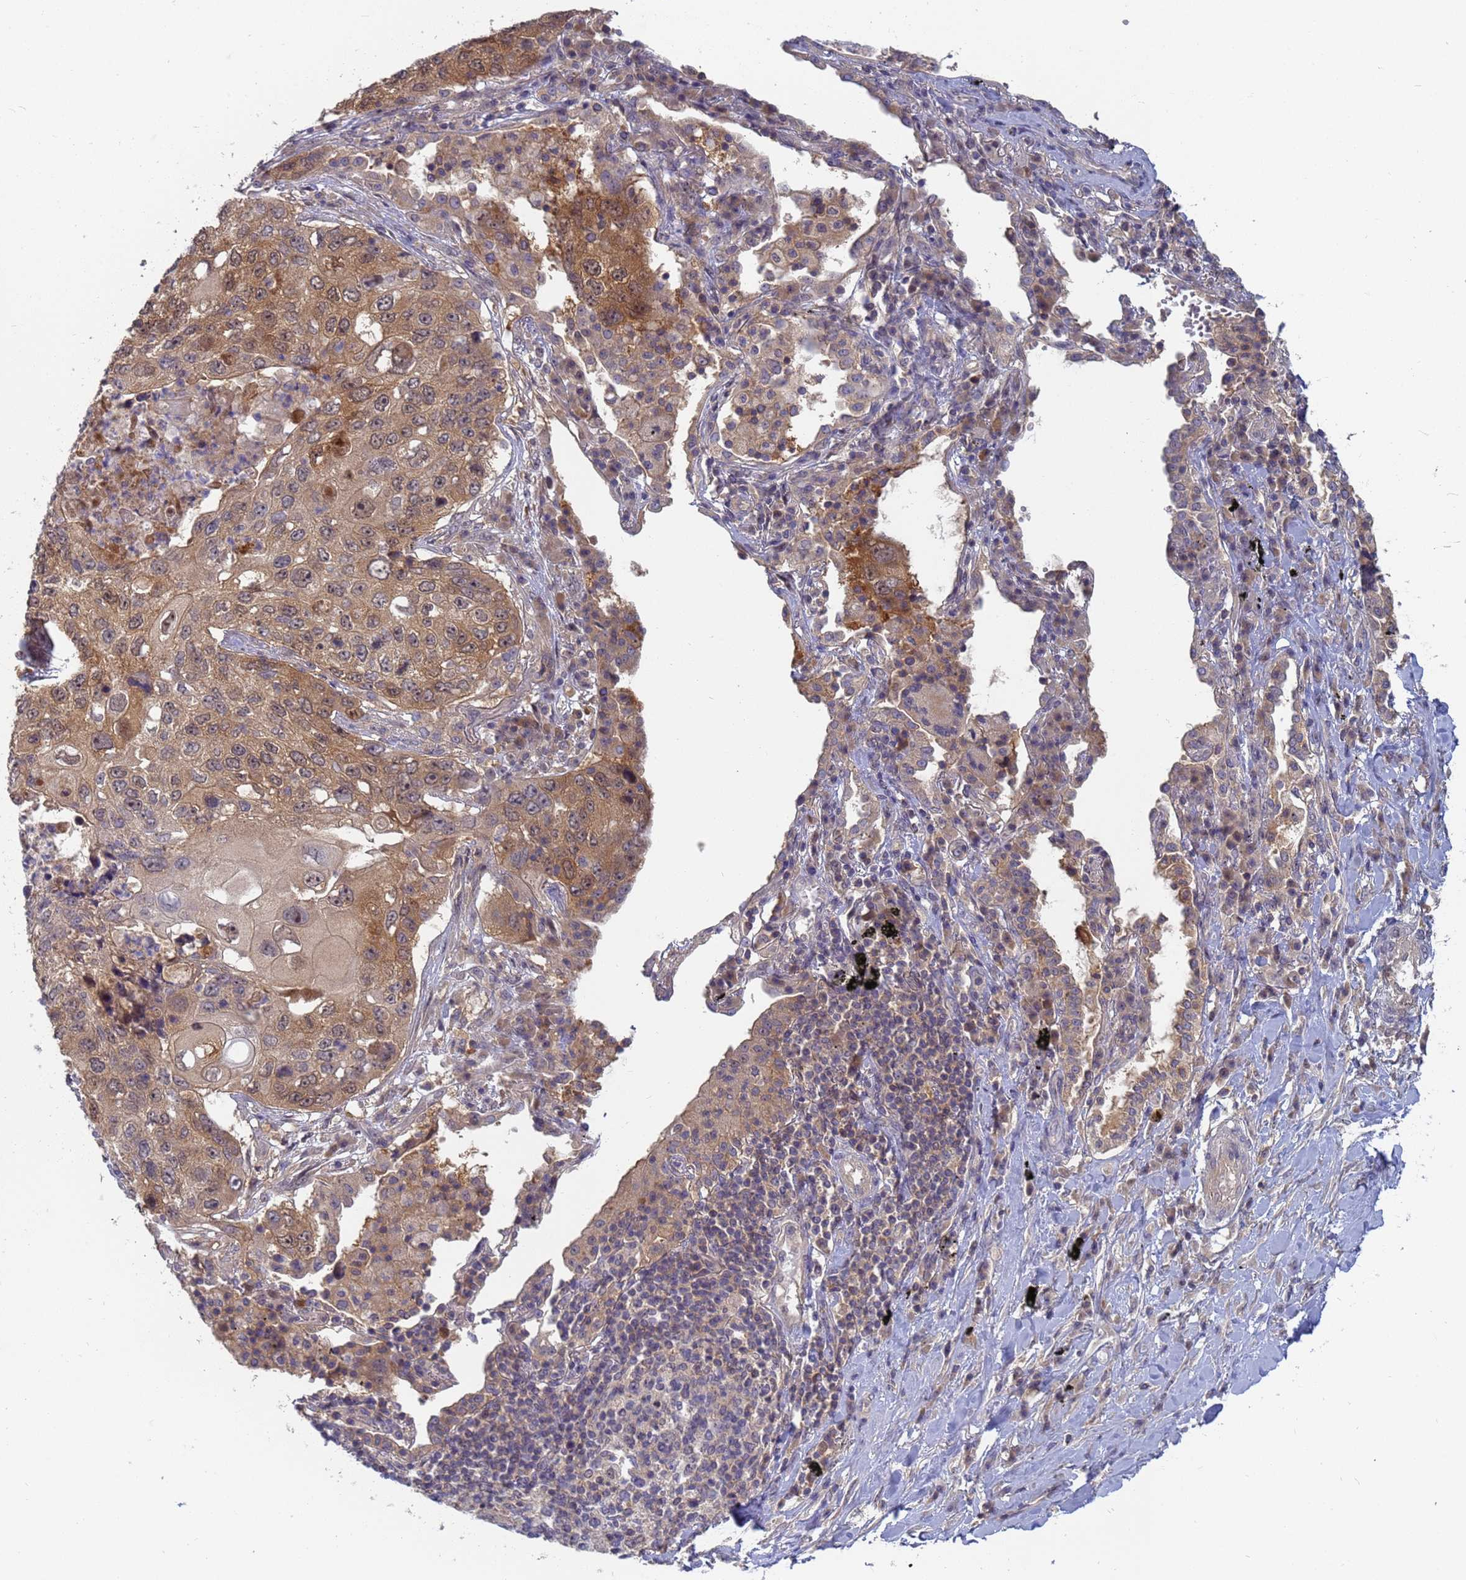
{"staining": {"intensity": "moderate", "quantity": ">75%", "location": "cytoplasmic/membranous,nuclear"}, "tissue": "lung cancer", "cell_type": "Tumor cells", "image_type": "cancer", "snomed": [{"axis": "morphology", "description": "Squamous cell carcinoma, NOS"}, {"axis": "topography", "description": "Lung"}], "caption": "Tumor cells exhibit medium levels of moderate cytoplasmic/membranous and nuclear expression in about >75% of cells in lung cancer.", "gene": "SHARPIN", "patient": {"sex": "female", "age": 63}}